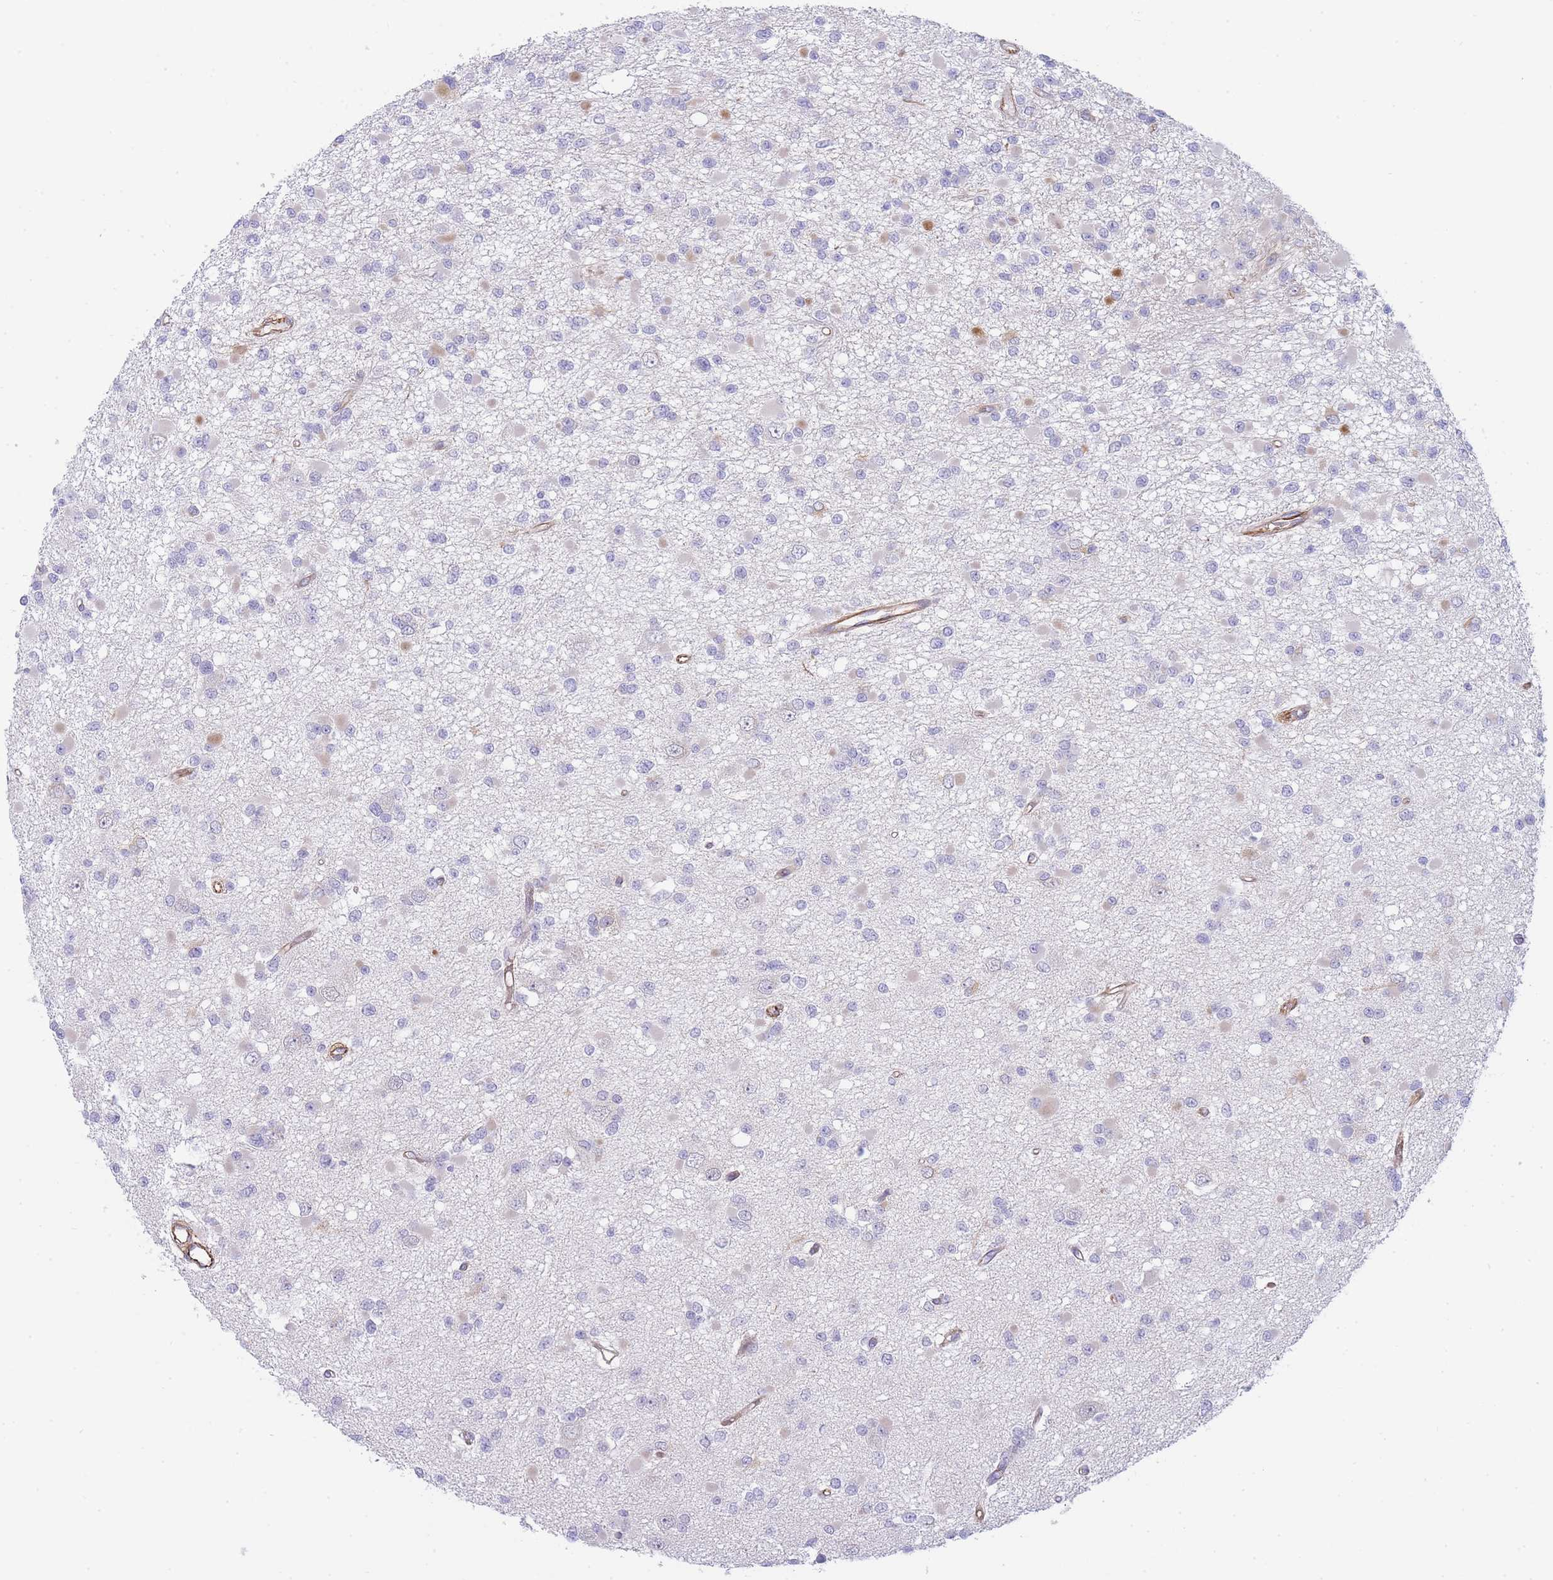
{"staining": {"intensity": "negative", "quantity": "none", "location": "none"}, "tissue": "glioma", "cell_type": "Tumor cells", "image_type": "cancer", "snomed": [{"axis": "morphology", "description": "Glioma, malignant, Low grade"}, {"axis": "topography", "description": "Brain"}], "caption": "This is an immunohistochemistry photomicrograph of glioma. There is no positivity in tumor cells.", "gene": "ECPAS", "patient": {"sex": "female", "age": 22}}